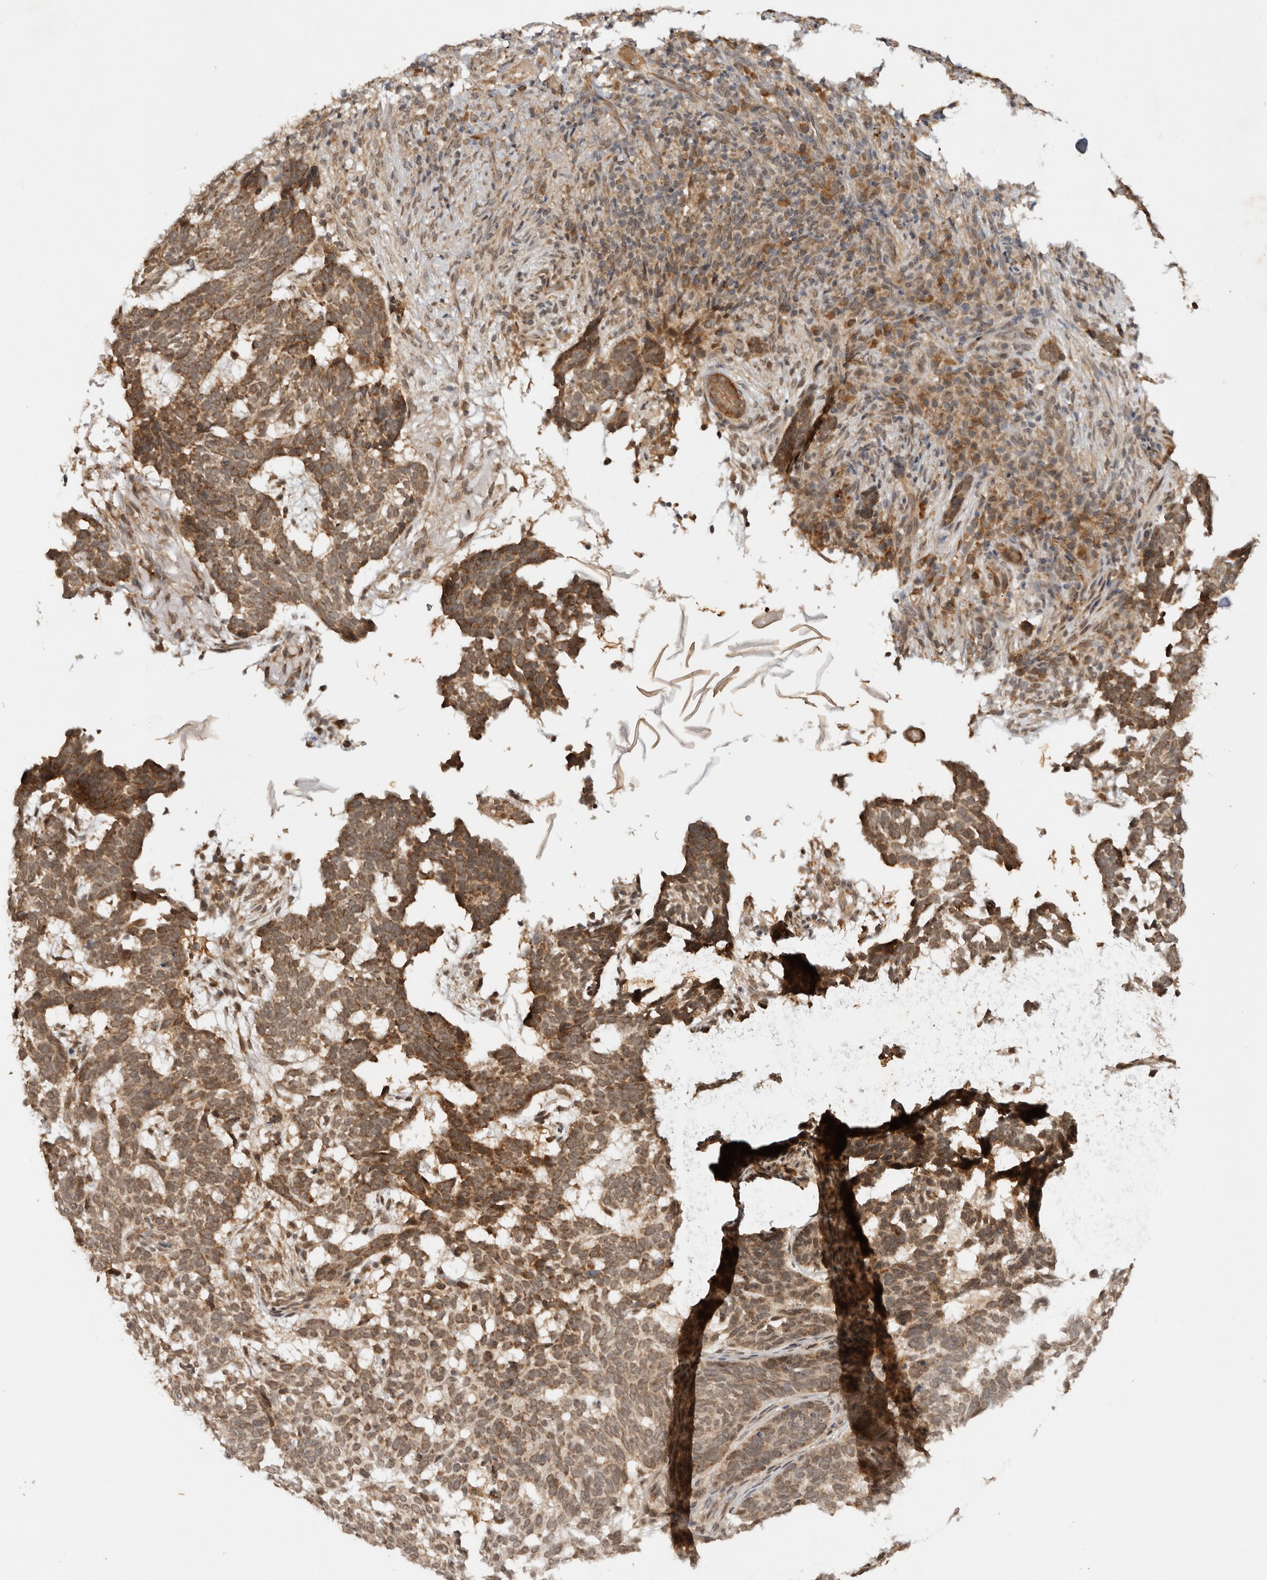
{"staining": {"intensity": "moderate", "quantity": ">75%", "location": "cytoplasmic/membranous,nuclear"}, "tissue": "skin cancer", "cell_type": "Tumor cells", "image_type": "cancer", "snomed": [{"axis": "morphology", "description": "Basal cell carcinoma"}, {"axis": "topography", "description": "Skin"}], "caption": "Human skin cancer (basal cell carcinoma) stained with a protein marker exhibits moderate staining in tumor cells.", "gene": "TARS2", "patient": {"sex": "male", "age": 85}}